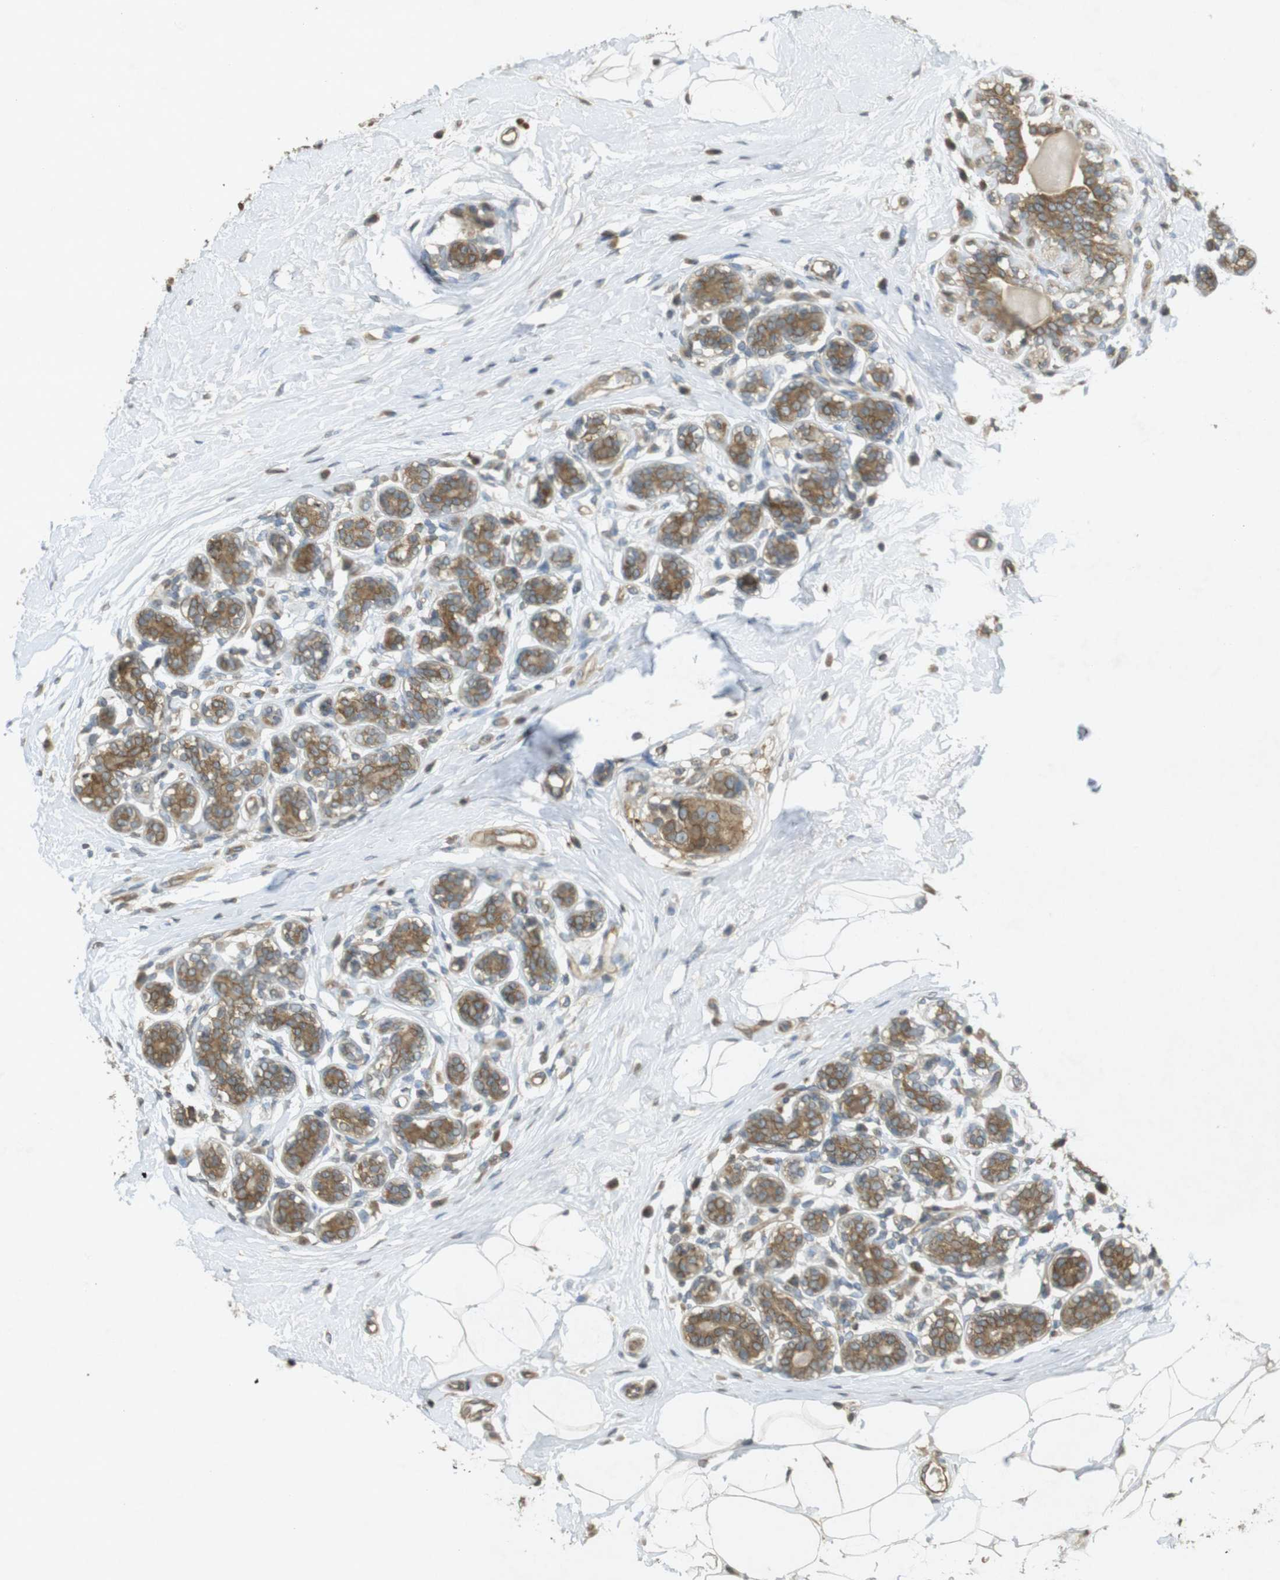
{"staining": {"intensity": "moderate", "quantity": ">75%", "location": "cytoplasmic/membranous"}, "tissue": "breast cancer", "cell_type": "Tumor cells", "image_type": "cancer", "snomed": [{"axis": "morphology", "description": "Normal tissue, NOS"}, {"axis": "morphology", "description": "Duct carcinoma"}, {"axis": "topography", "description": "Breast"}], "caption": "A brown stain highlights moderate cytoplasmic/membranous positivity of a protein in human breast cancer (infiltrating ductal carcinoma) tumor cells.", "gene": "KIF5B", "patient": {"sex": "female", "age": 39}}